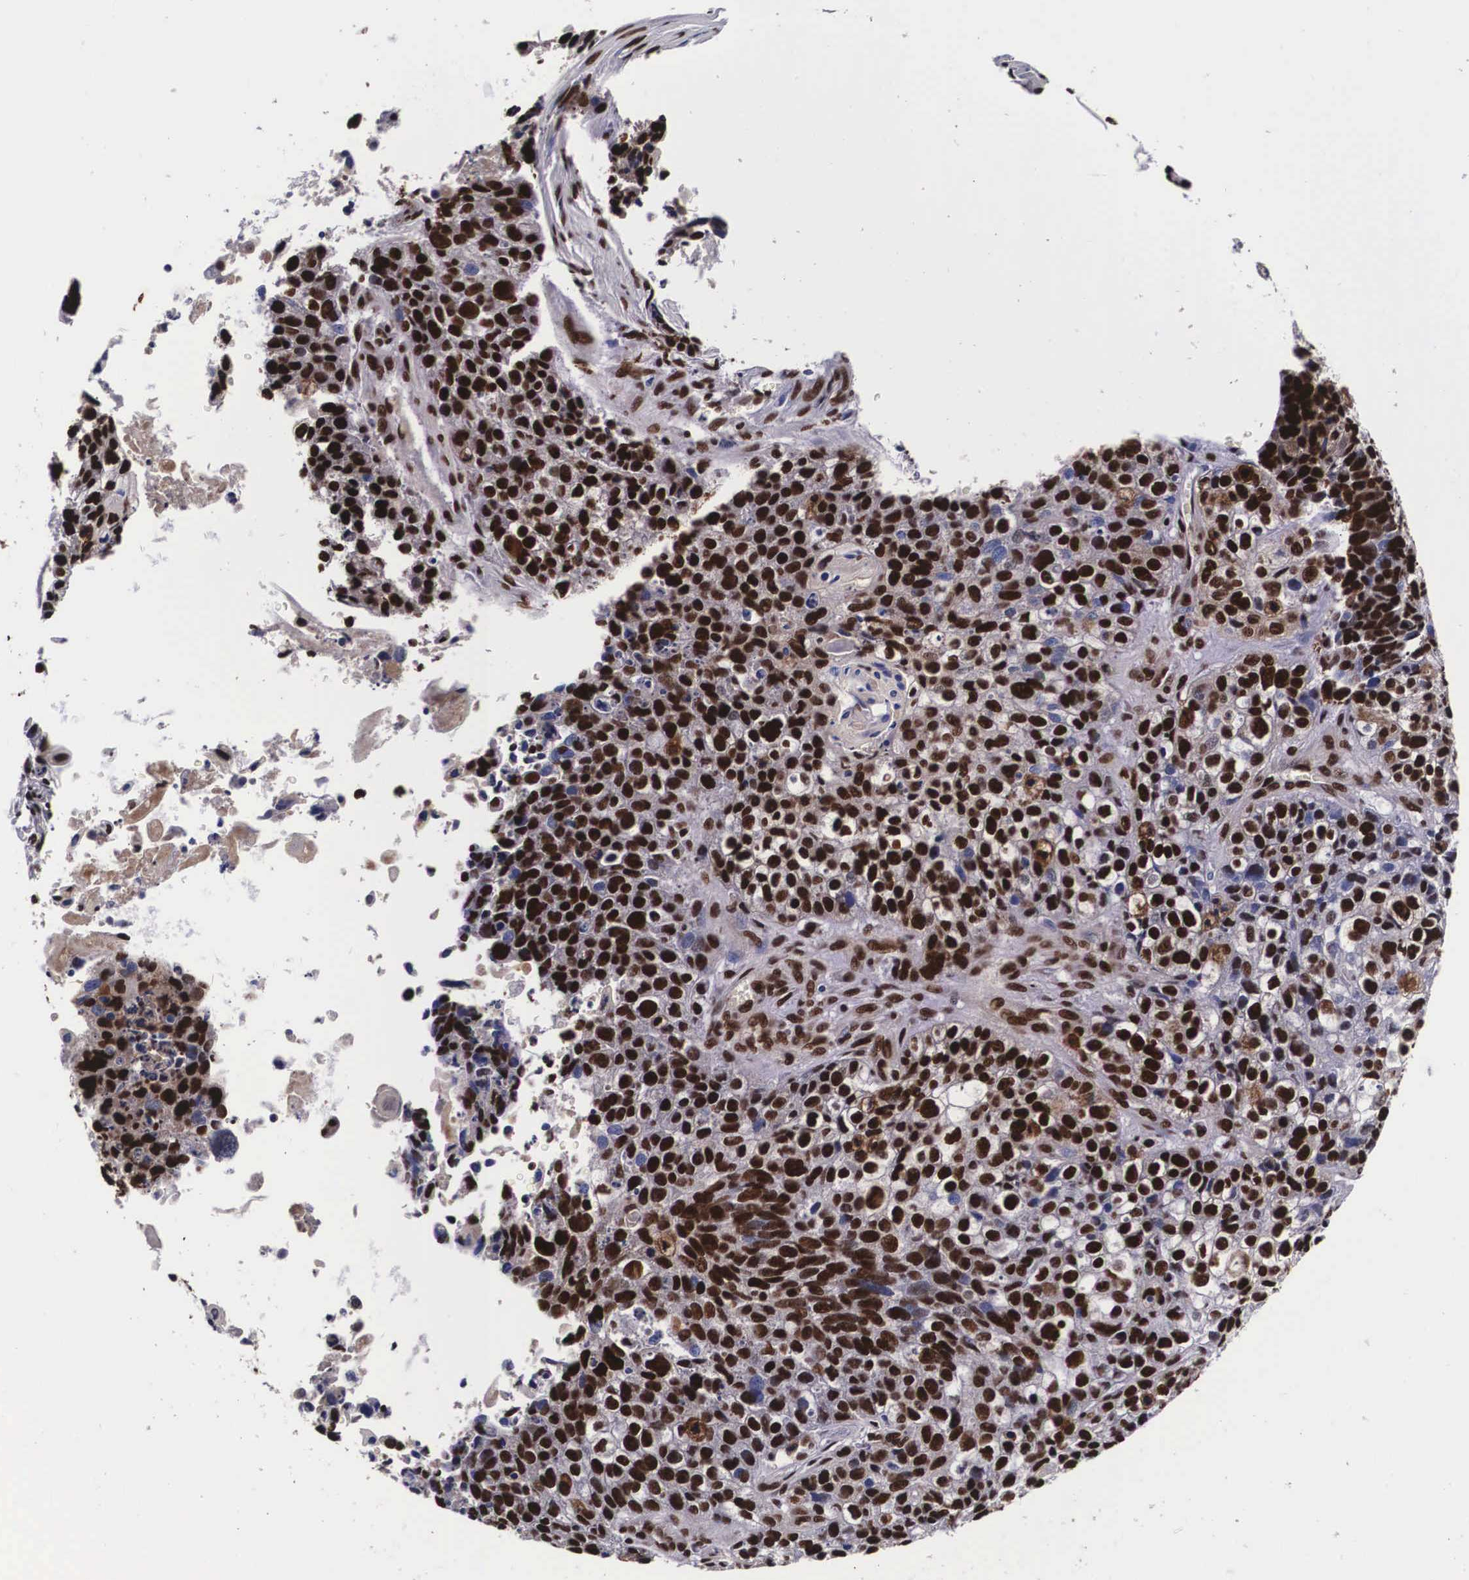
{"staining": {"intensity": "strong", "quantity": ">75%", "location": "nuclear"}, "tissue": "lung cancer", "cell_type": "Tumor cells", "image_type": "cancer", "snomed": [{"axis": "morphology", "description": "Squamous cell carcinoma, NOS"}, {"axis": "topography", "description": "Lymph node"}, {"axis": "topography", "description": "Lung"}], "caption": "High-magnification brightfield microscopy of lung cancer stained with DAB (brown) and counterstained with hematoxylin (blue). tumor cells exhibit strong nuclear positivity is appreciated in approximately>75% of cells.", "gene": "PABPN1", "patient": {"sex": "male", "age": 74}}